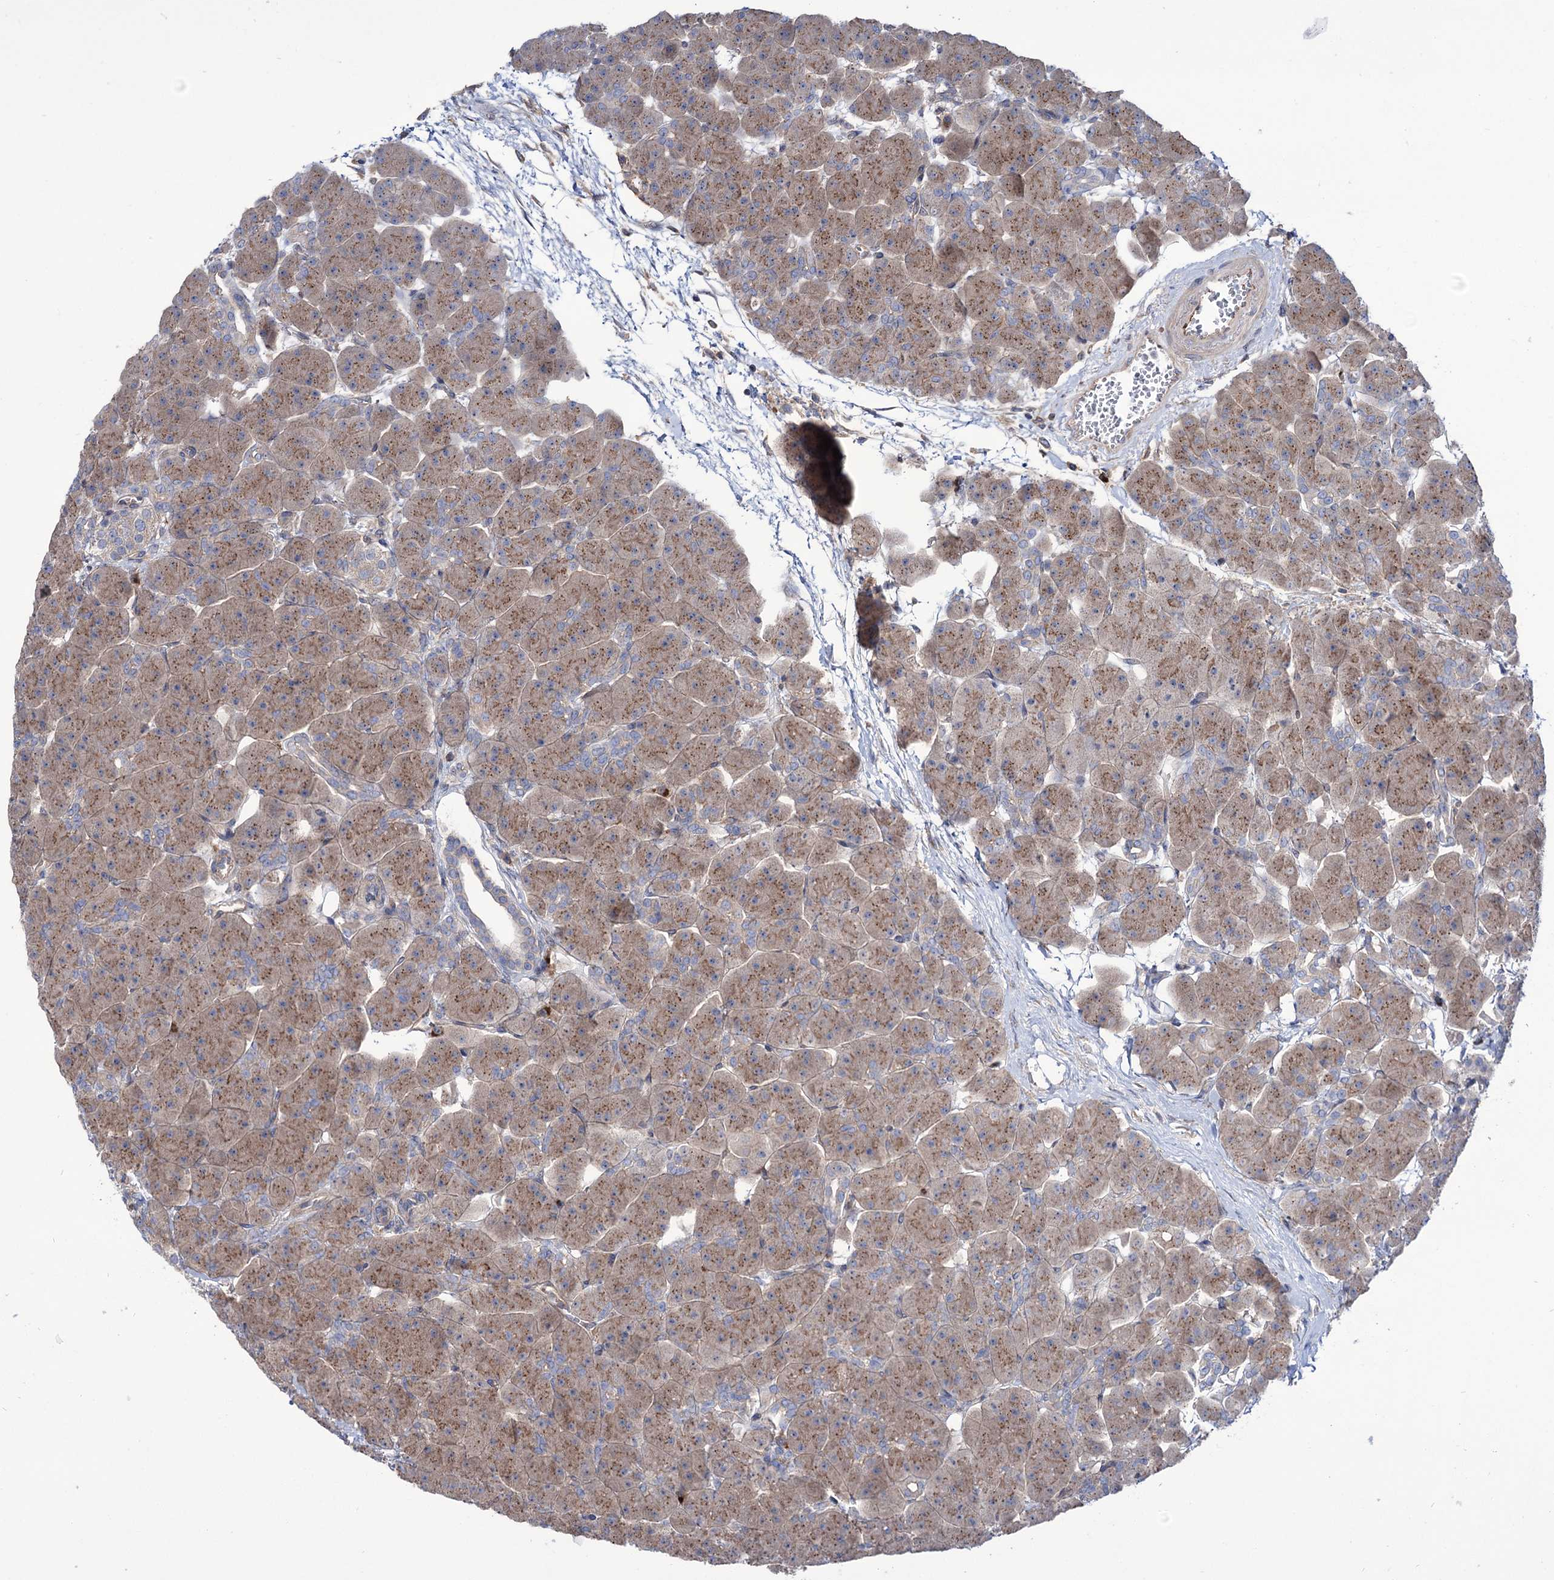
{"staining": {"intensity": "moderate", "quantity": ">75%", "location": "cytoplasmic/membranous"}, "tissue": "pancreas", "cell_type": "Exocrine glandular cells", "image_type": "normal", "snomed": [{"axis": "morphology", "description": "Normal tissue, NOS"}, {"axis": "topography", "description": "Pancreas"}], "caption": "Benign pancreas demonstrates moderate cytoplasmic/membranous expression in about >75% of exocrine glandular cells The staining was performed using DAB (3,3'-diaminobenzidine) to visualize the protein expression in brown, while the nuclei were stained in blue with hematoxylin (Magnification: 20x)..", "gene": "SEC24A", "patient": {"sex": "male", "age": 66}}